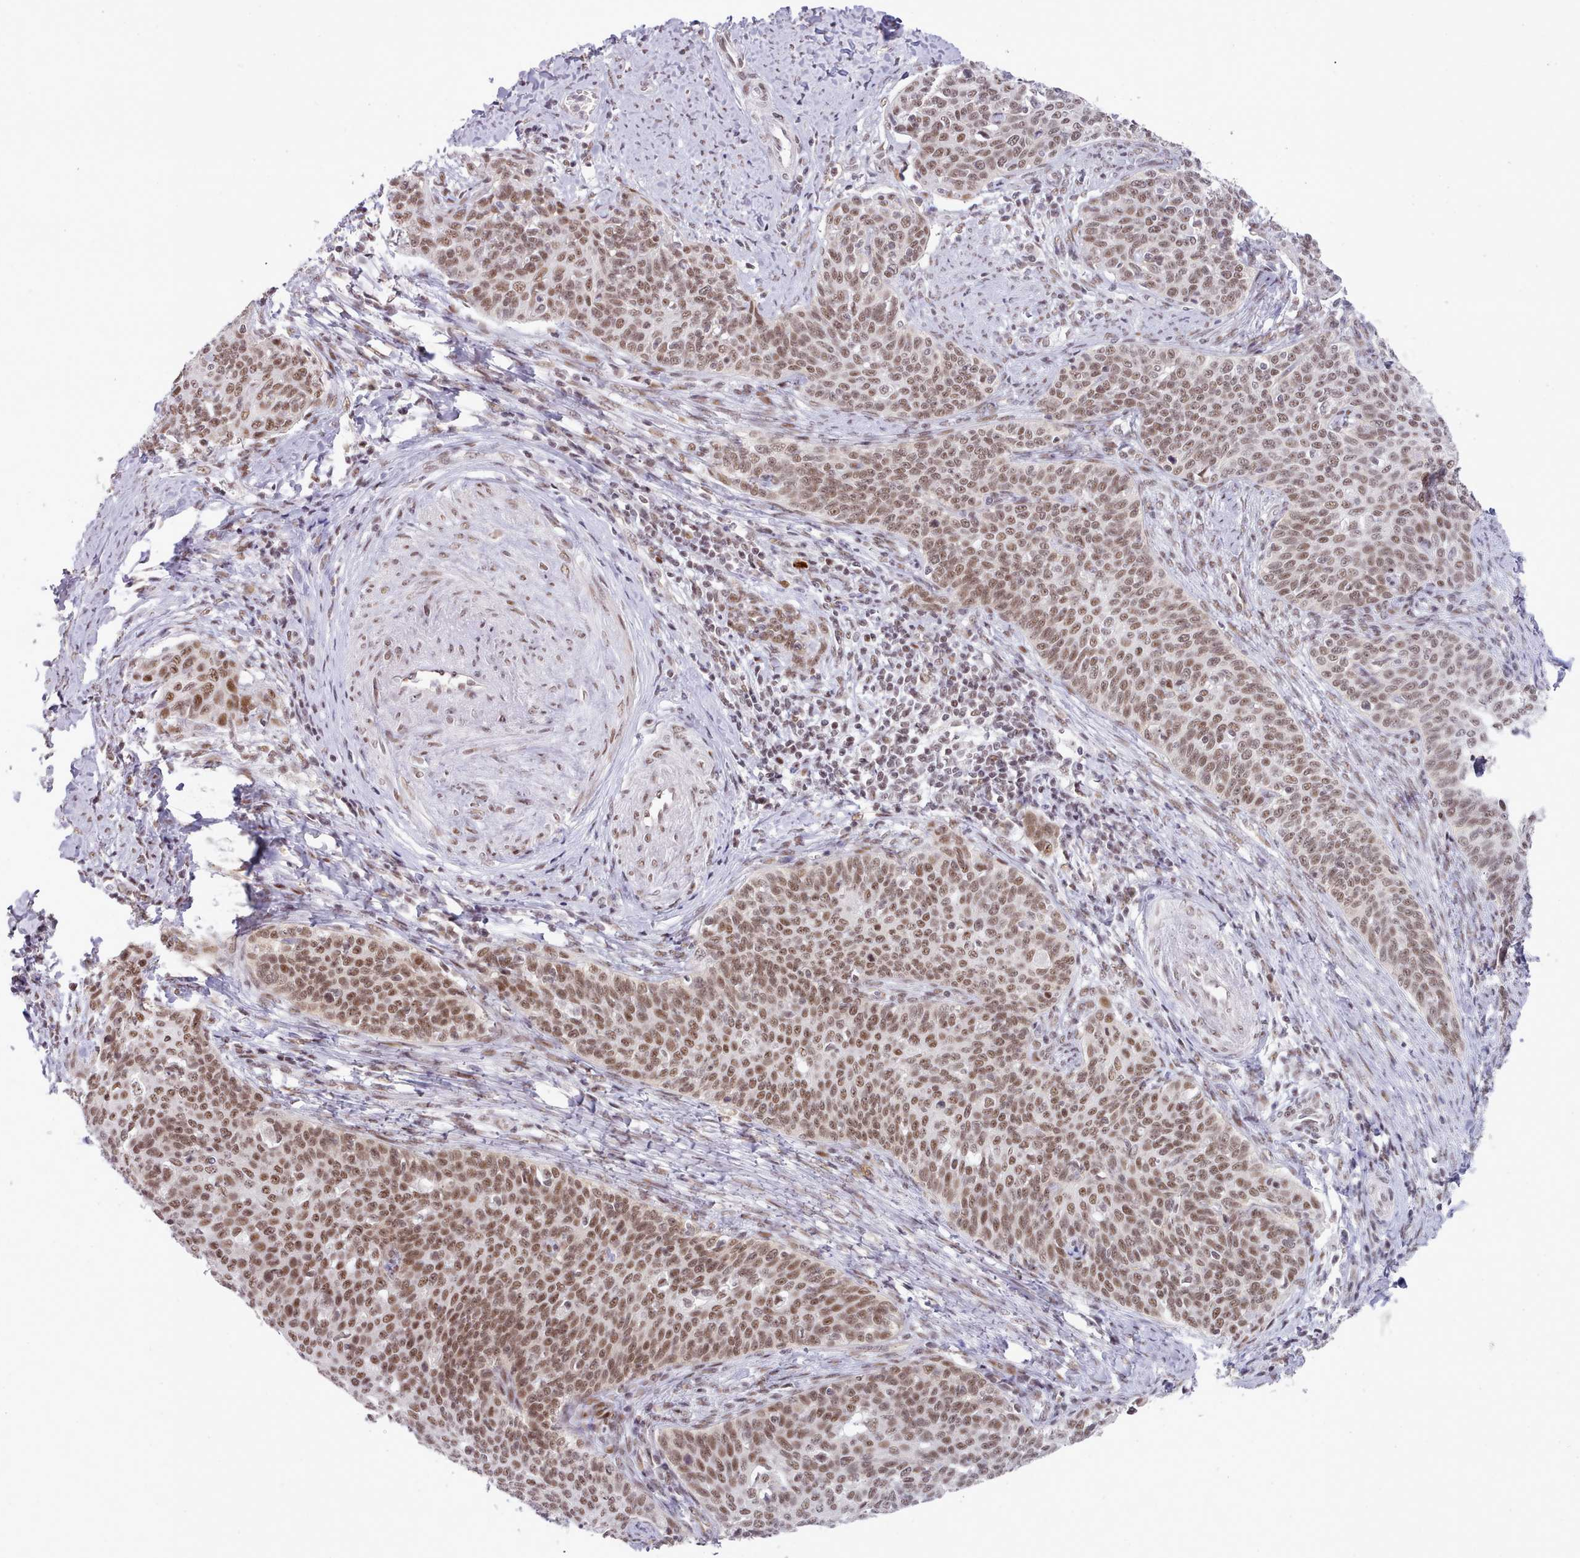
{"staining": {"intensity": "moderate", "quantity": ">75%", "location": "nuclear"}, "tissue": "cervical cancer", "cell_type": "Tumor cells", "image_type": "cancer", "snomed": [{"axis": "morphology", "description": "Squamous cell carcinoma, NOS"}, {"axis": "topography", "description": "Cervix"}], "caption": "Immunohistochemical staining of cervical cancer displays medium levels of moderate nuclear protein expression in approximately >75% of tumor cells. Using DAB (brown) and hematoxylin (blue) stains, captured at high magnification using brightfield microscopy.", "gene": "RFX1", "patient": {"sex": "female", "age": 39}}